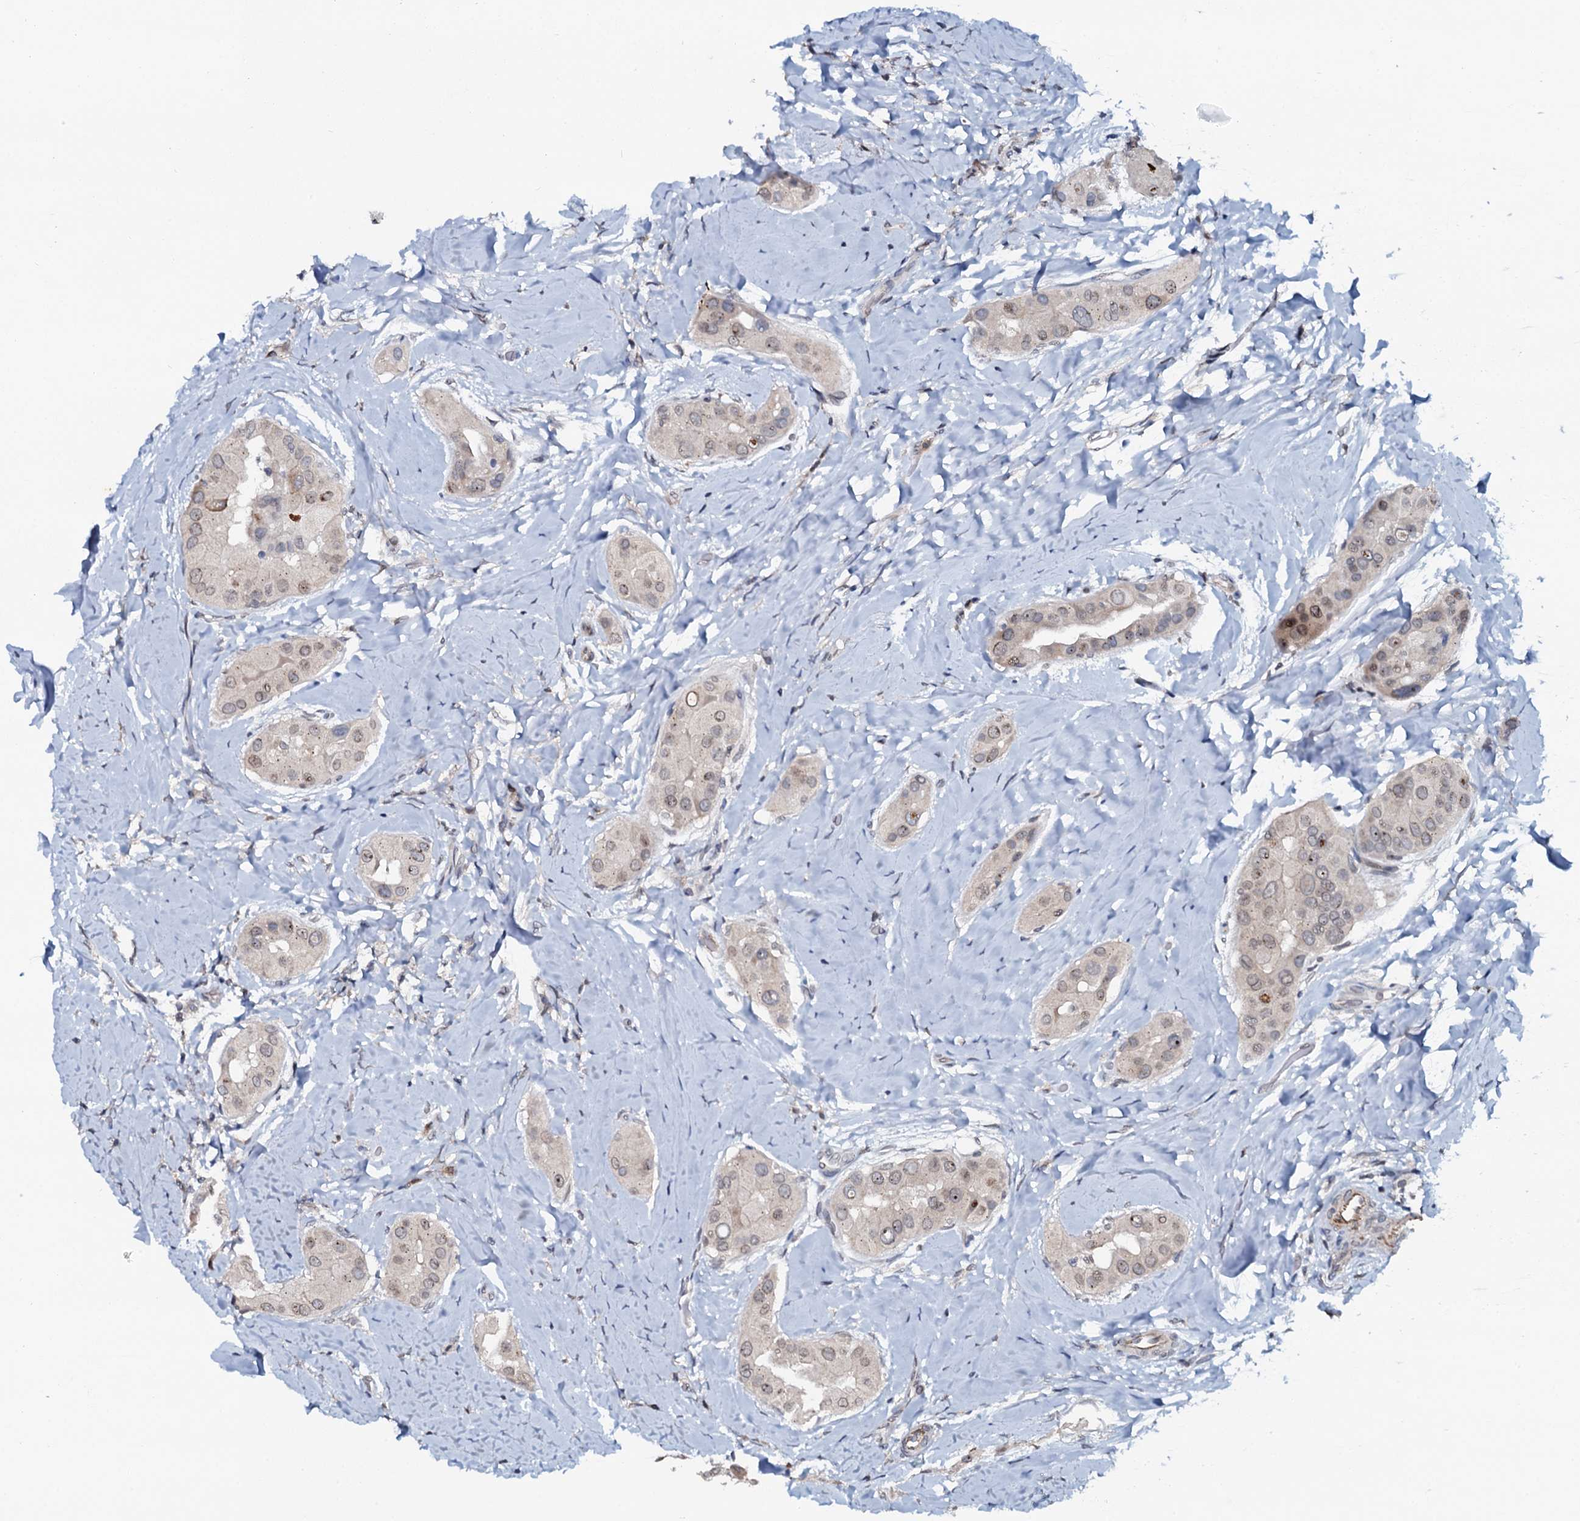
{"staining": {"intensity": "weak", "quantity": "<25%", "location": "nuclear"}, "tissue": "thyroid cancer", "cell_type": "Tumor cells", "image_type": "cancer", "snomed": [{"axis": "morphology", "description": "Papillary adenocarcinoma, NOS"}, {"axis": "topography", "description": "Thyroid gland"}], "caption": "Immunohistochemical staining of human thyroid papillary adenocarcinoma demonstrates no significant expression in tumor cells. (Immunohistochemistry (ihc), brightfield microscopy, high magnification).", "gene": "SNTA1", "patient": {"sex": "male", "age": 33}}